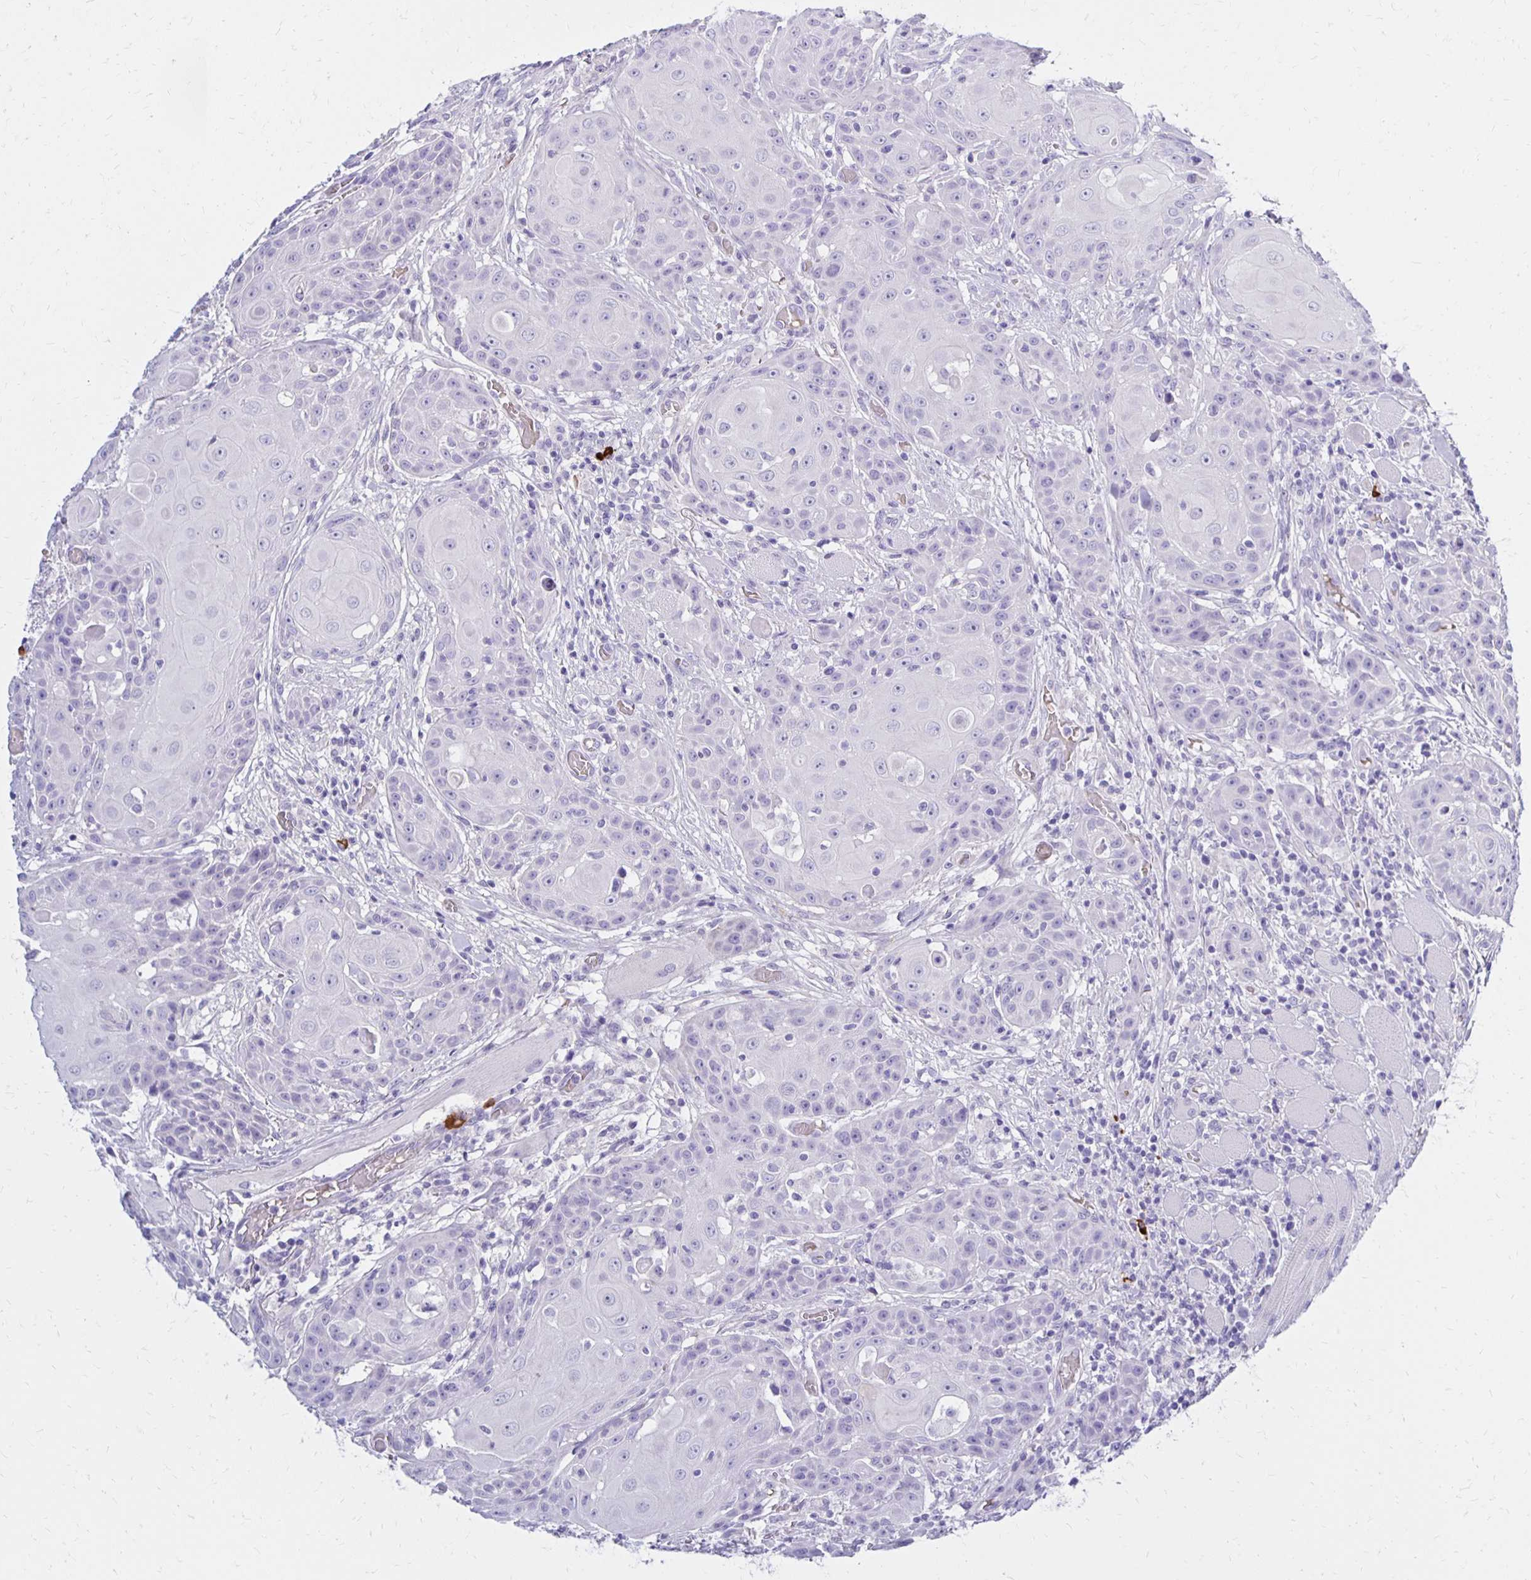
{"staining": {"intensity": "negative", "quantity": "none", "location": "none"}, "tissue": "head and neck cancer", "cell_type": "Tumor cells", "image_type": "cancer", "snomed": [{"axis": "morphology", "description": "Normal tissue, NOS"}, {"axis": "morphology", "description": "Squamous cell carcinoma, NOS"}, {"axis": "topography", "description": "Oral tissue"}, {"axis": "topography", "description": "Head-Neck"}], "caption": "The histopathology image demonstrates no significant staining in tumor cells of head and neck squamous cell carcinoma.", "gene": "FNTB", "patient": {"sex": "female", "age": 55}}